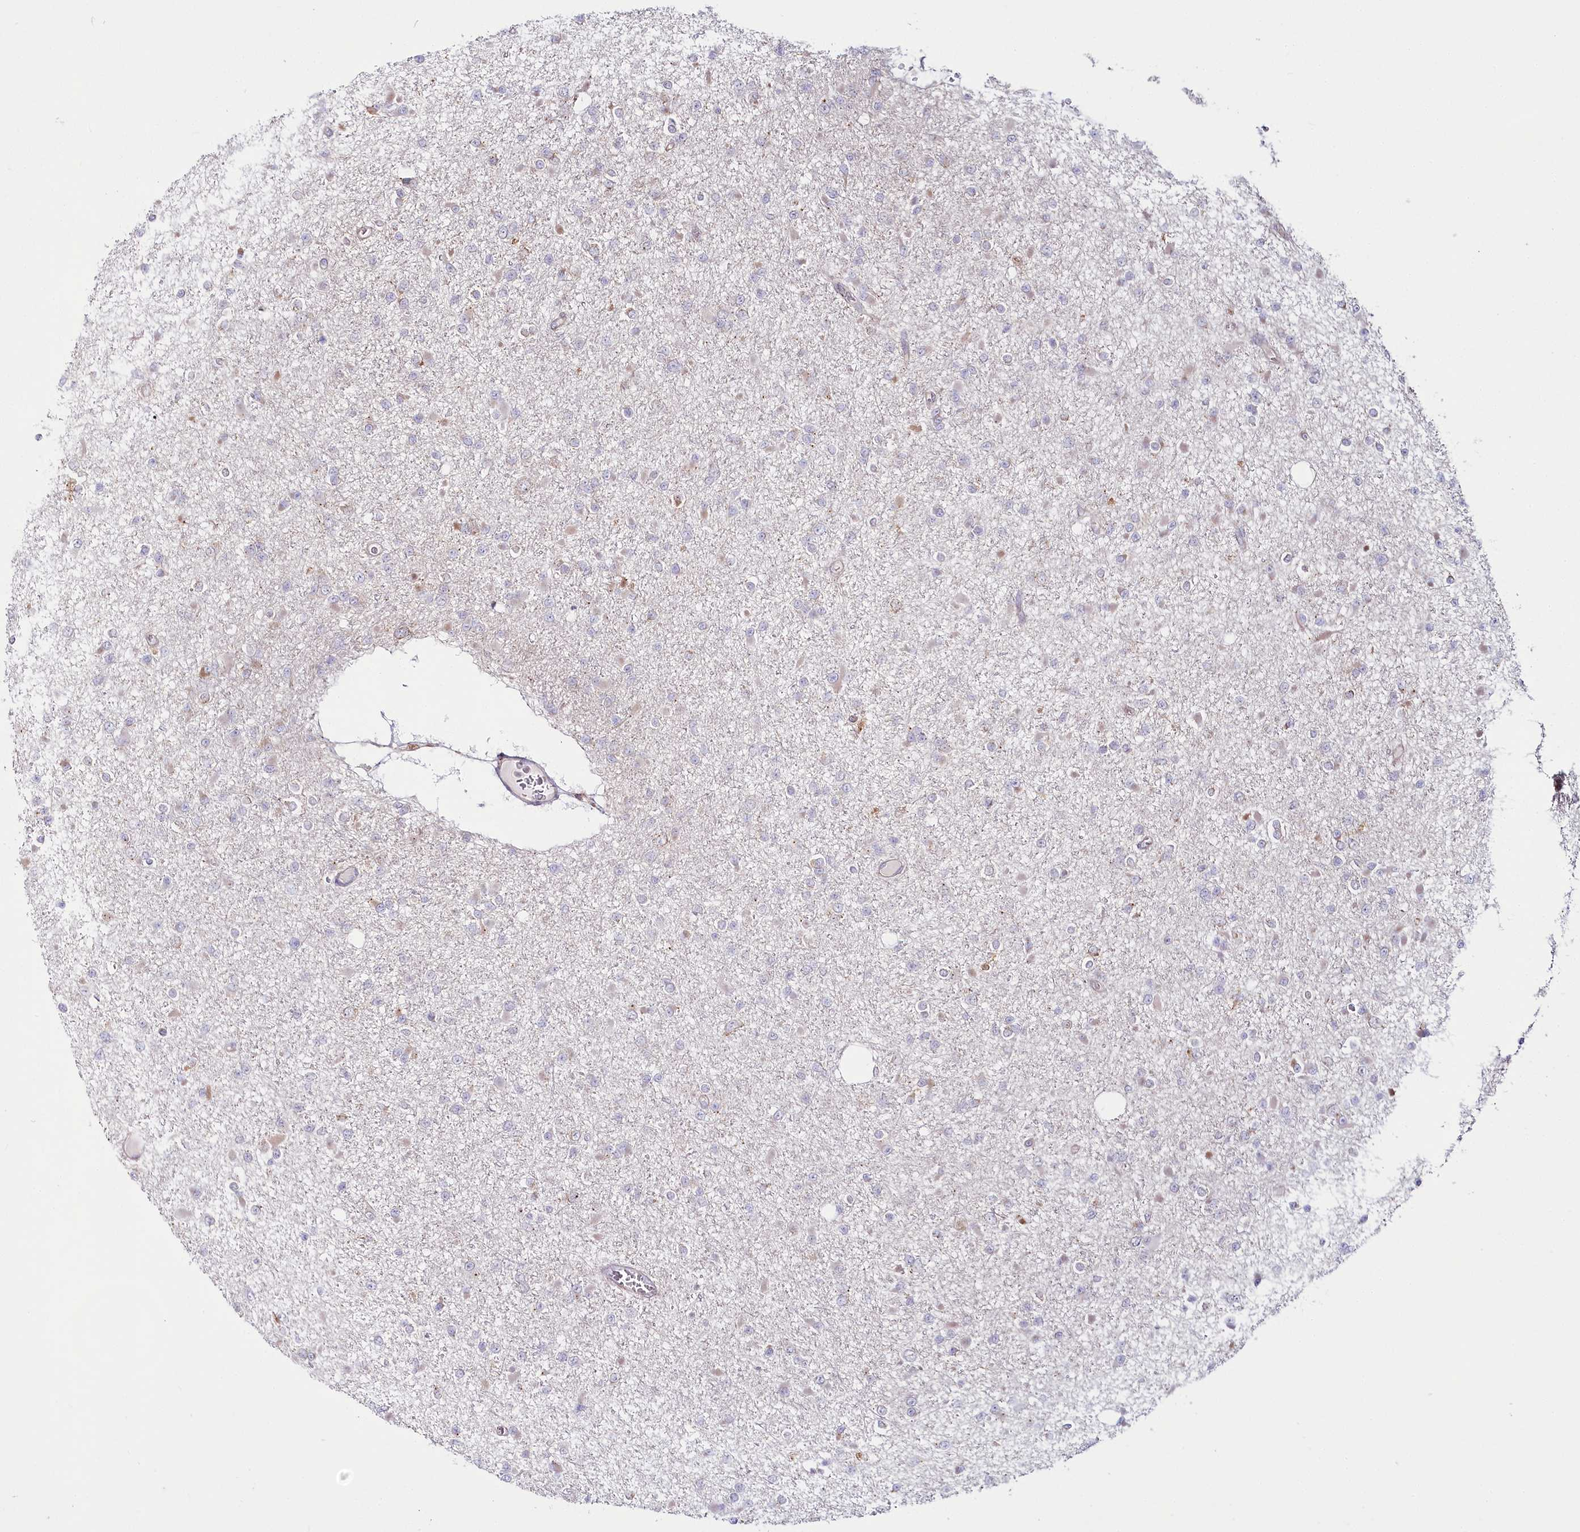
{"staining": {"intensity": "negative", "quantity": "none", "location": "none"}, "tissue": "glioma", "cell_type": "Tumor cells", "image_type": "cancer", "snomed": [{"axis": "morphology", "description": "Glioma, malignant, Low grade"}, {"axis": "topography", "description": "Brain"}], "caption": "The image exhibits no significant staining in tumor cells of malignant glioma (low-grade).", "gene": "POGLUT1", "patient": {"sex": "female", "age": 22}}